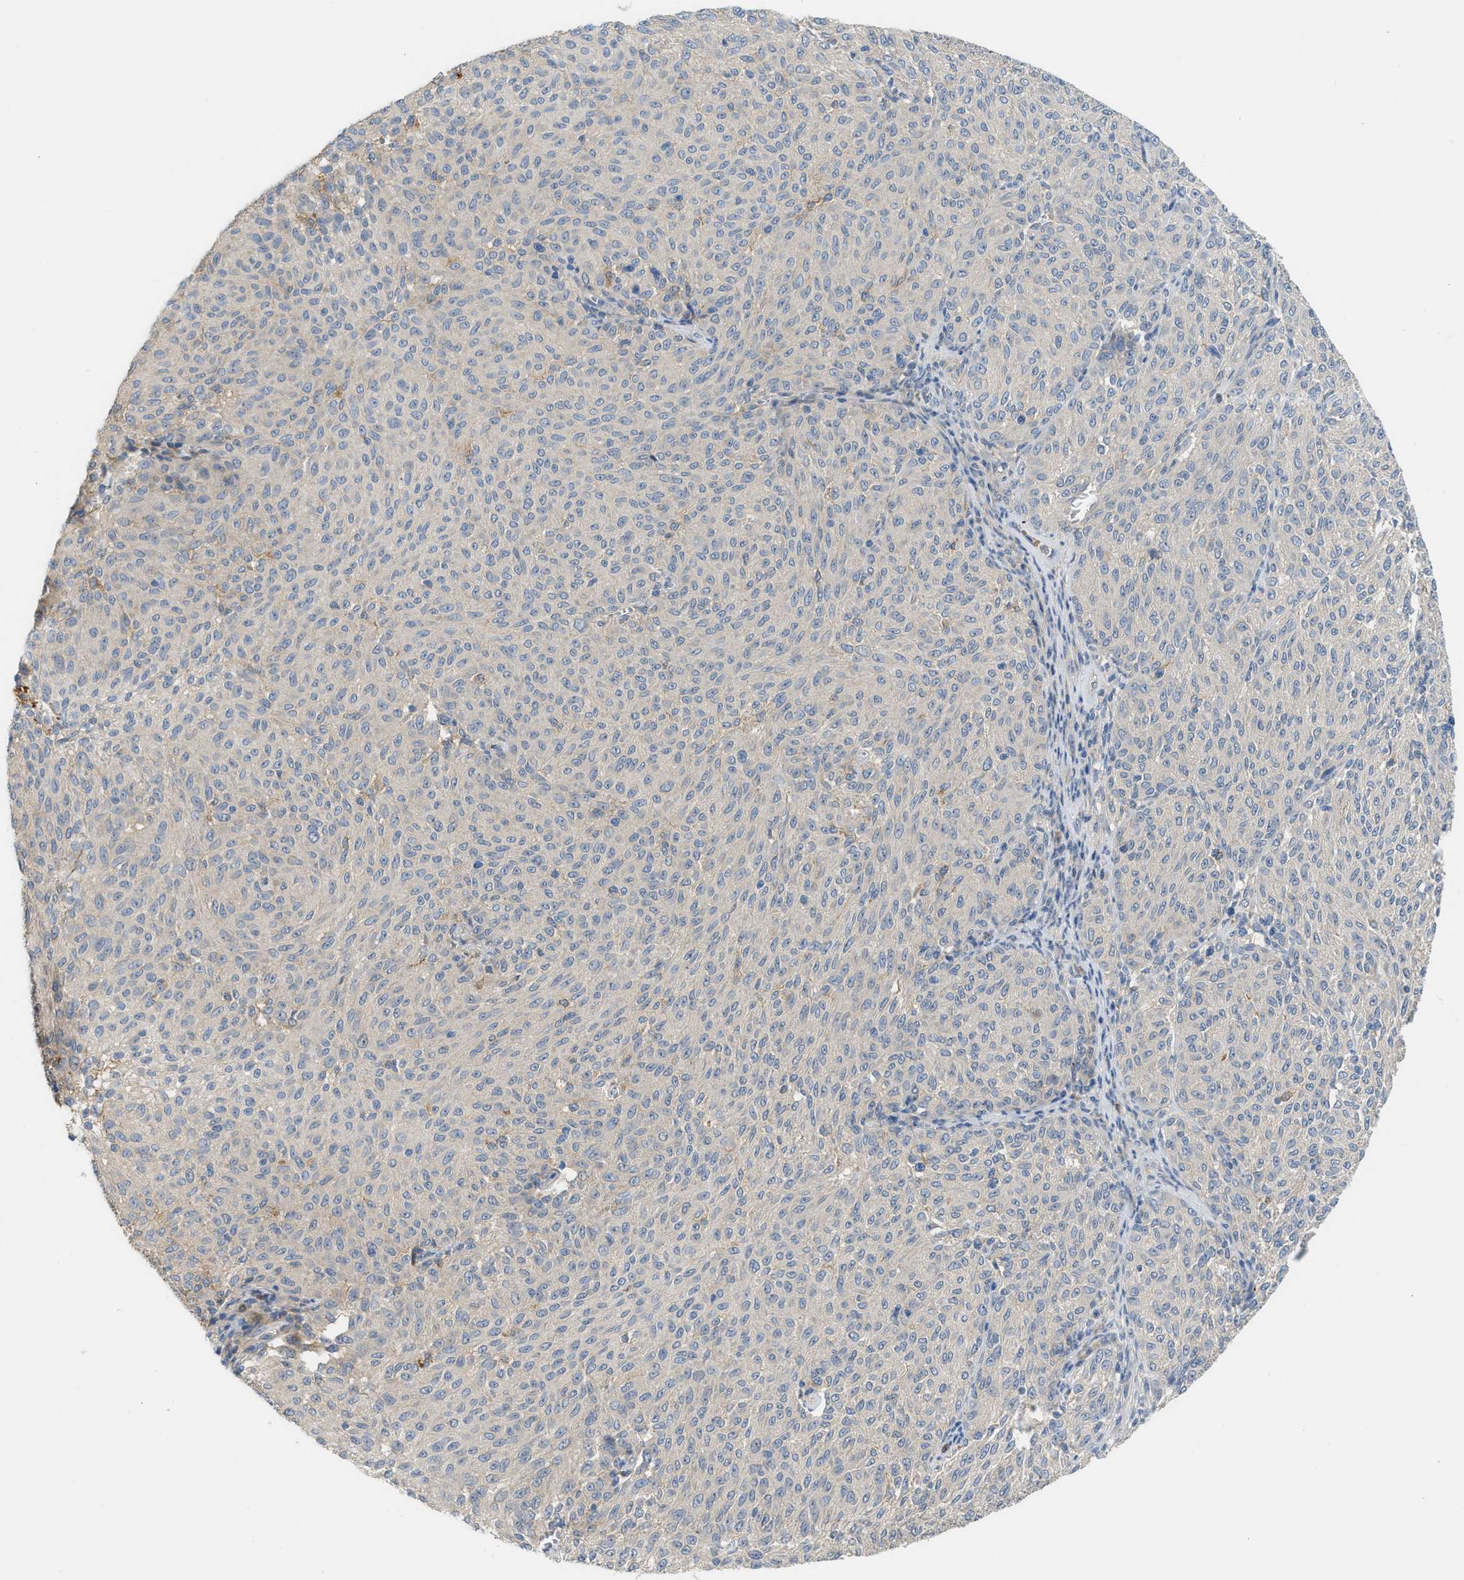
{"staining": {"intensity": "negative", "quantity": "none", "location": "none"}, "tissue": "melanoma", "cell_type": "Tumor cells", "image_type": "cancer", "snomed": [{"axis": "morphology", "description": "Malignant melanoma, NOS"}, {"axis": "topography", "description": "Skin"}], "caption": "A micrograph of human melanoma is negative for staining in tumor cells.", "gene": "RHBDF2", "patient": {"sex": "female", "age": 72}}